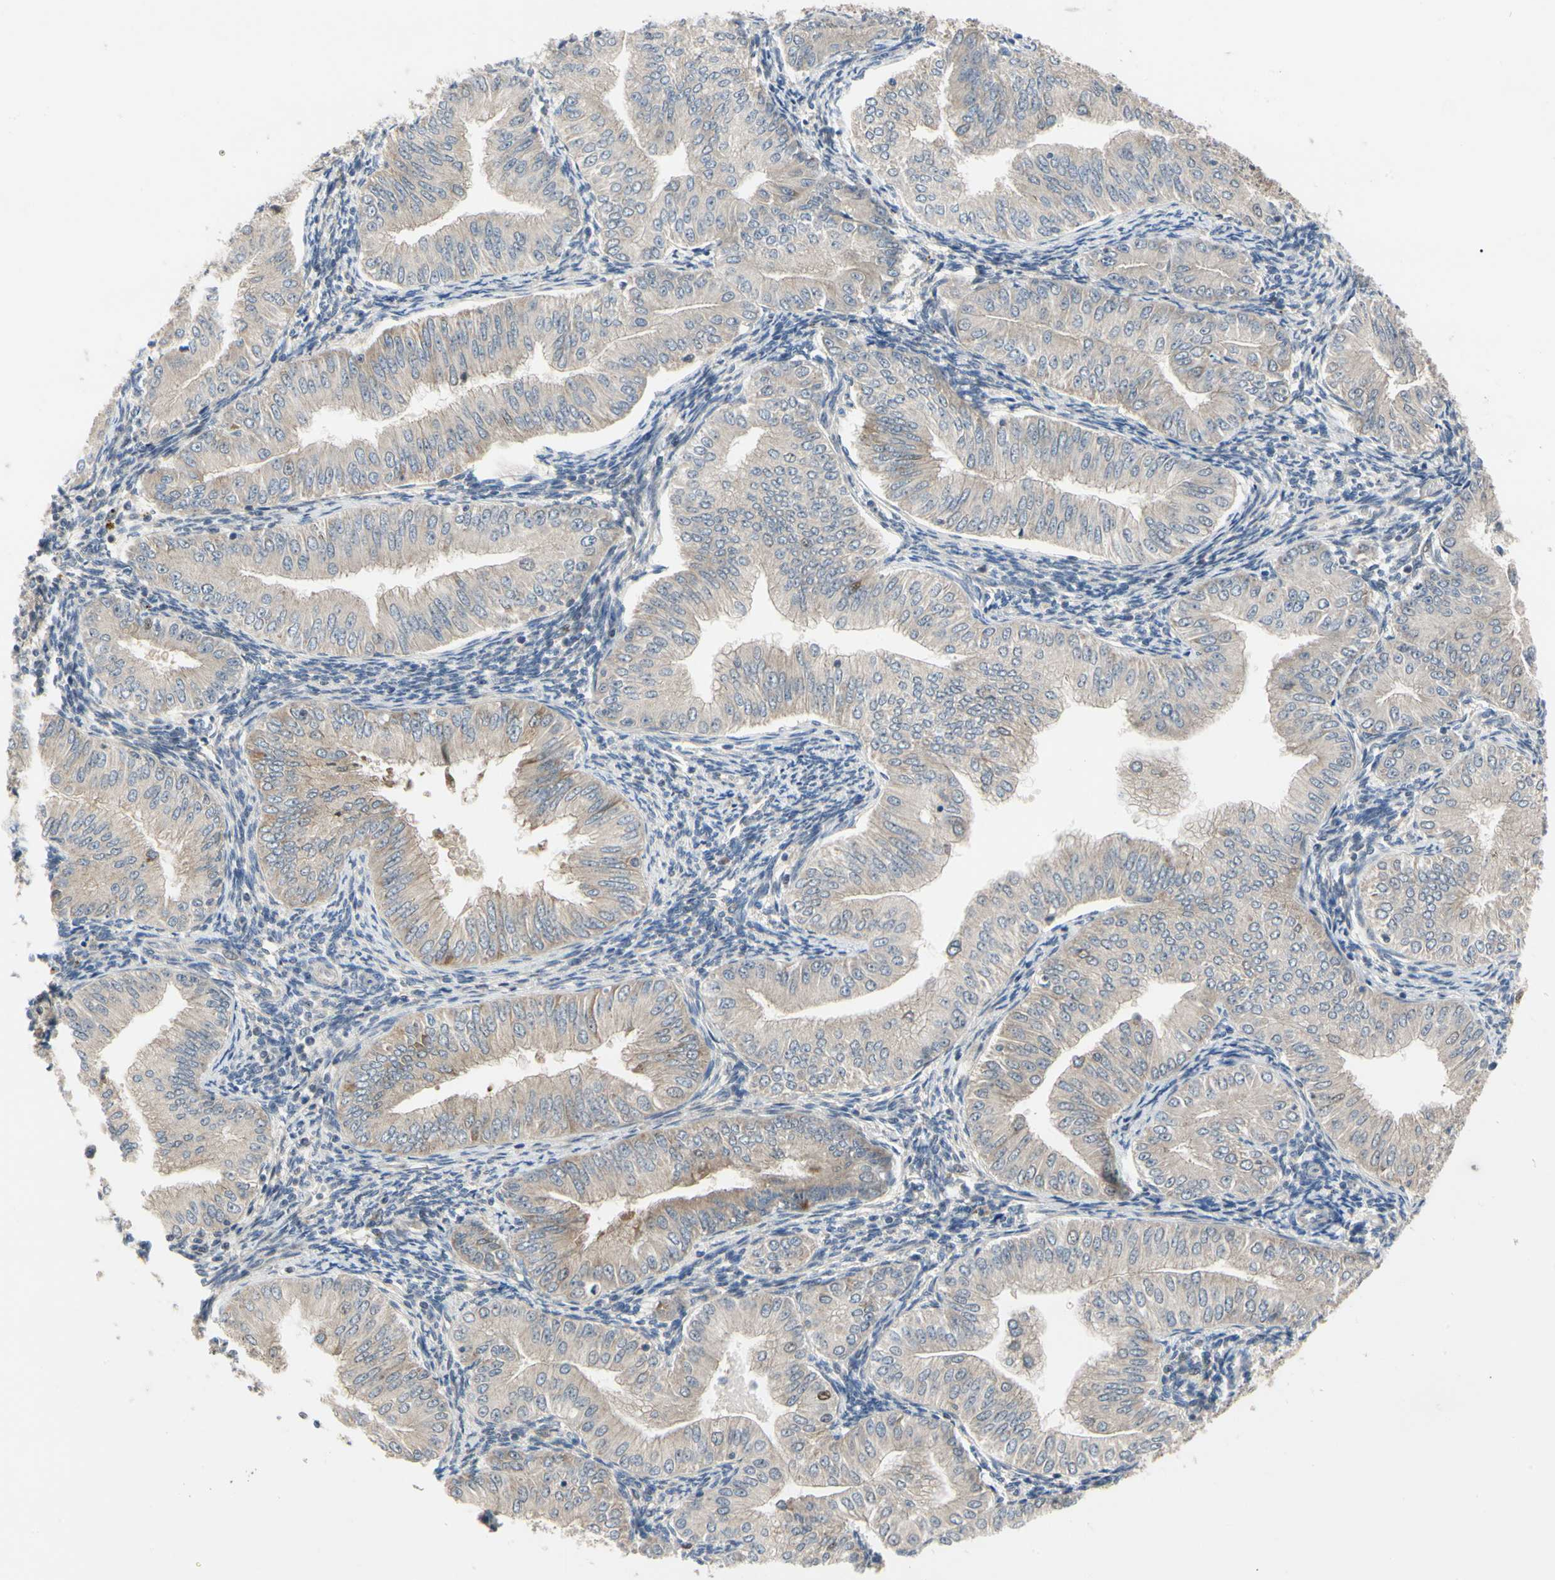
{"staining": {"intensity": "weak", "quantity": ">75%", "location": "cytoplasmic/membranous"}, "tissue": "endometrial cancer", "cell_type": "Tumor cells", "image_type": "cancer", "snomed": [{"axis": "morphology", "description": "Normal tissue, NOS"}, {"axis": "morphology", "description": "Adenocarcinoma, NOS"}, {"axis": "topography", "description": "Endometrium"}], "caption": "An image of human endometrial cancer stained for a protein shows weak cytoplasmic/membranous brown staining in tumor cells.", "gene": "CDK5", "patient": {"sex": "female", "age": 53}}